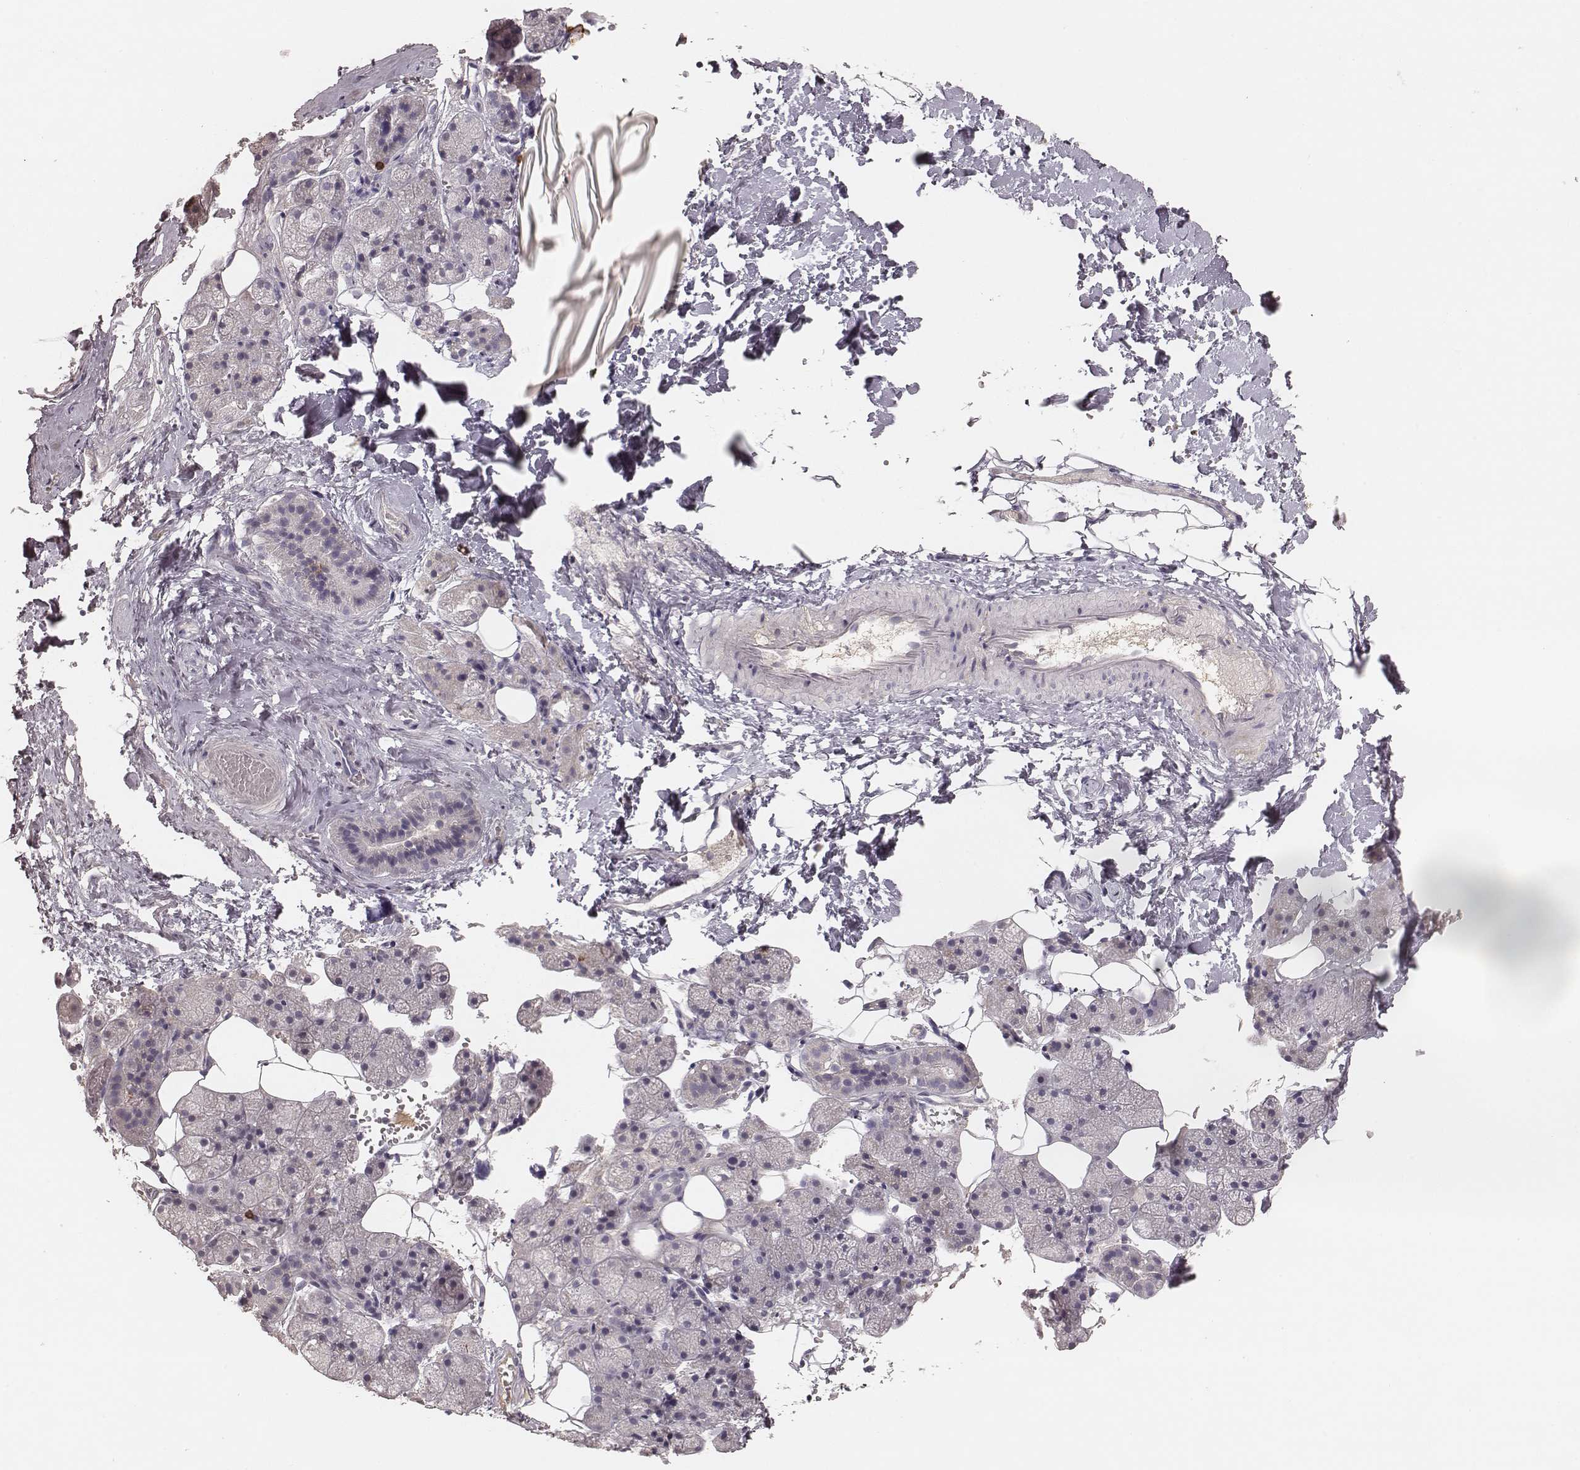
{"staining": {"intensity": "negative", "quantity": "none", "location": "none"}, "tissue": "salivary gland", "cell_type": "Glandular cells", "image_type": "normal", "snomed": [{"axis": "morphology", "description": "Normal tissue, NOS"}, {"axis": "topography", "description": "Salivary gland"}], "caption": "Immunohistochemistry (IHC) photomicrograph of normal salivary gland: human salivary gland stained with DAB (3,3'-diaminobenzidine) shows no significant protein positivity in glandular cells.", "gene": "CD8A", "patient": {"sex": "male", "age": 38}}